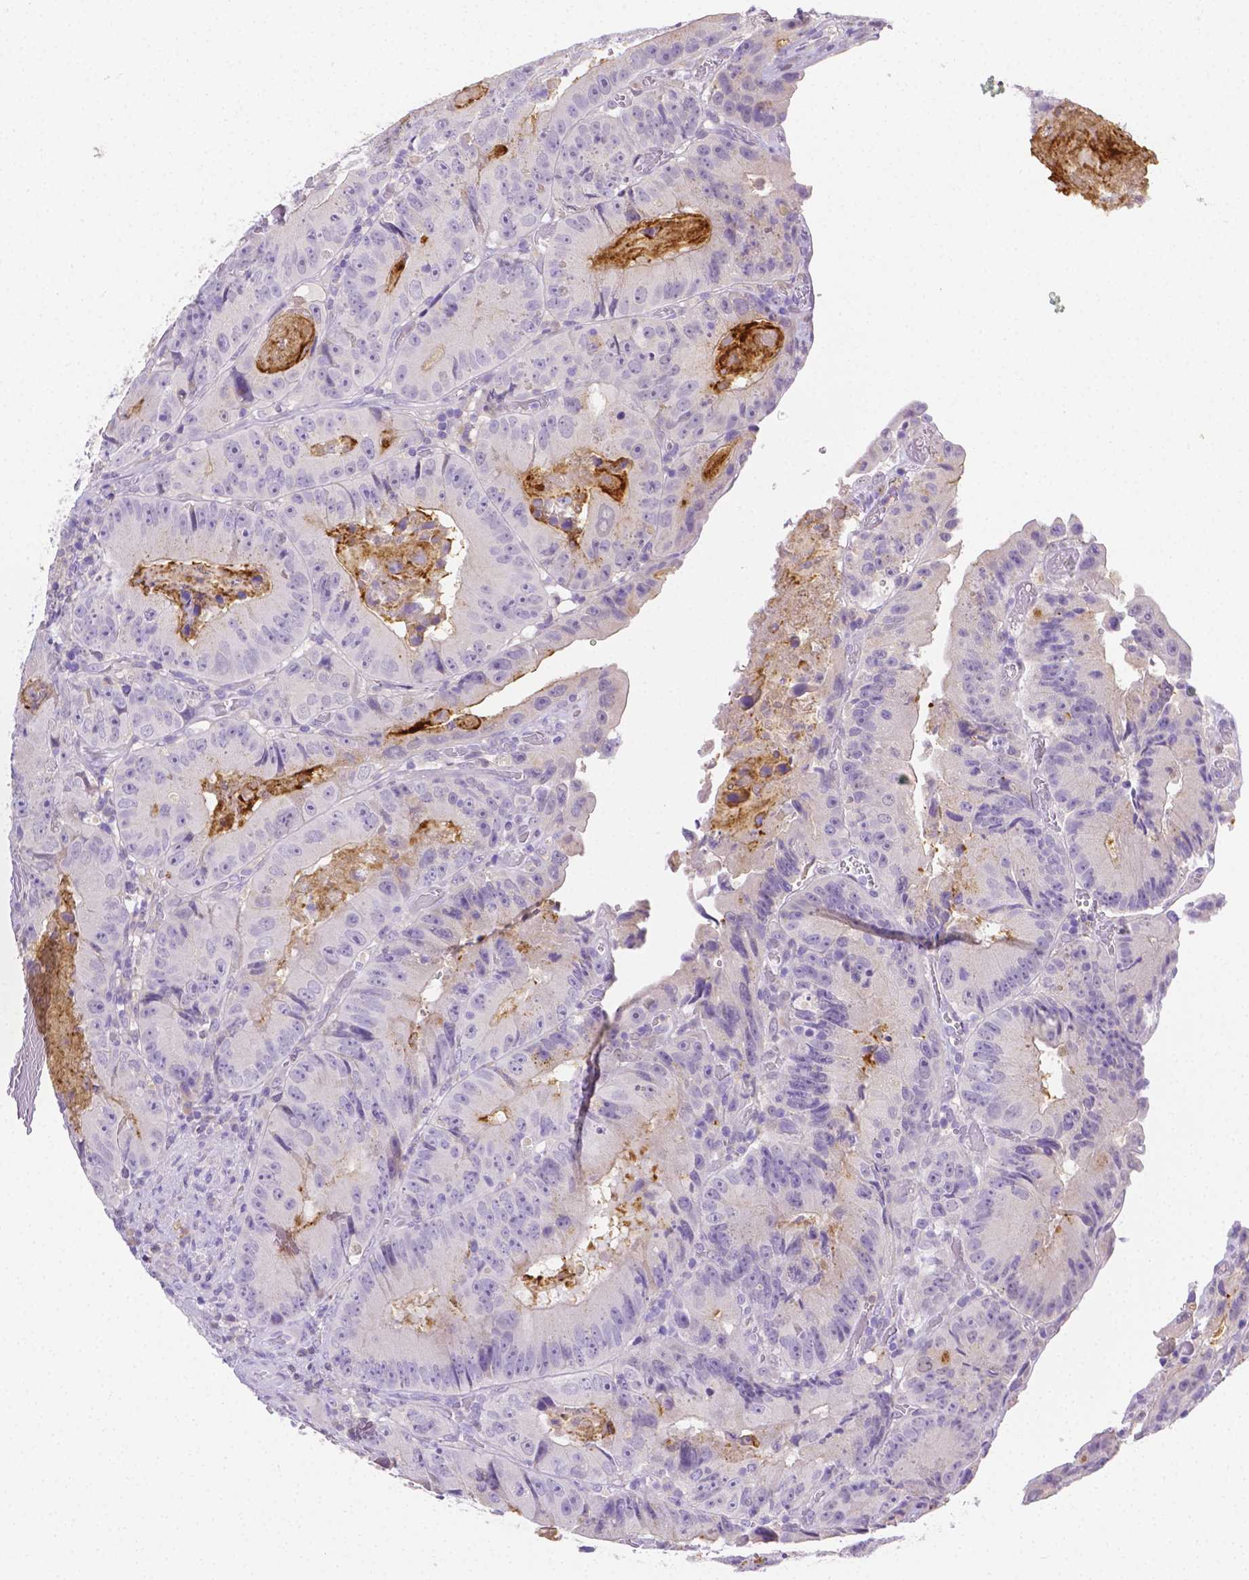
{"staining": {"intensity": "negative", "quantity": "none", "location": "none"}, "tissue": "colorectal cancer", "cell_type": "Tumor cells", "image_type": "cancer", "snomed": [{"axis": "morphology", "description": "Adenocarcinoma, NOS"}, {"axis": "topography", "description": "Colon"}], "caption": "IHC of human colorectal cancer exhibits no positivity in tumor cells. The staining is performed using DAB brown chromogen with nuclei counter-stained in using hematoxylin.", "gene": "NXPH2", "patient": {"sex": "female", "age": 86}}